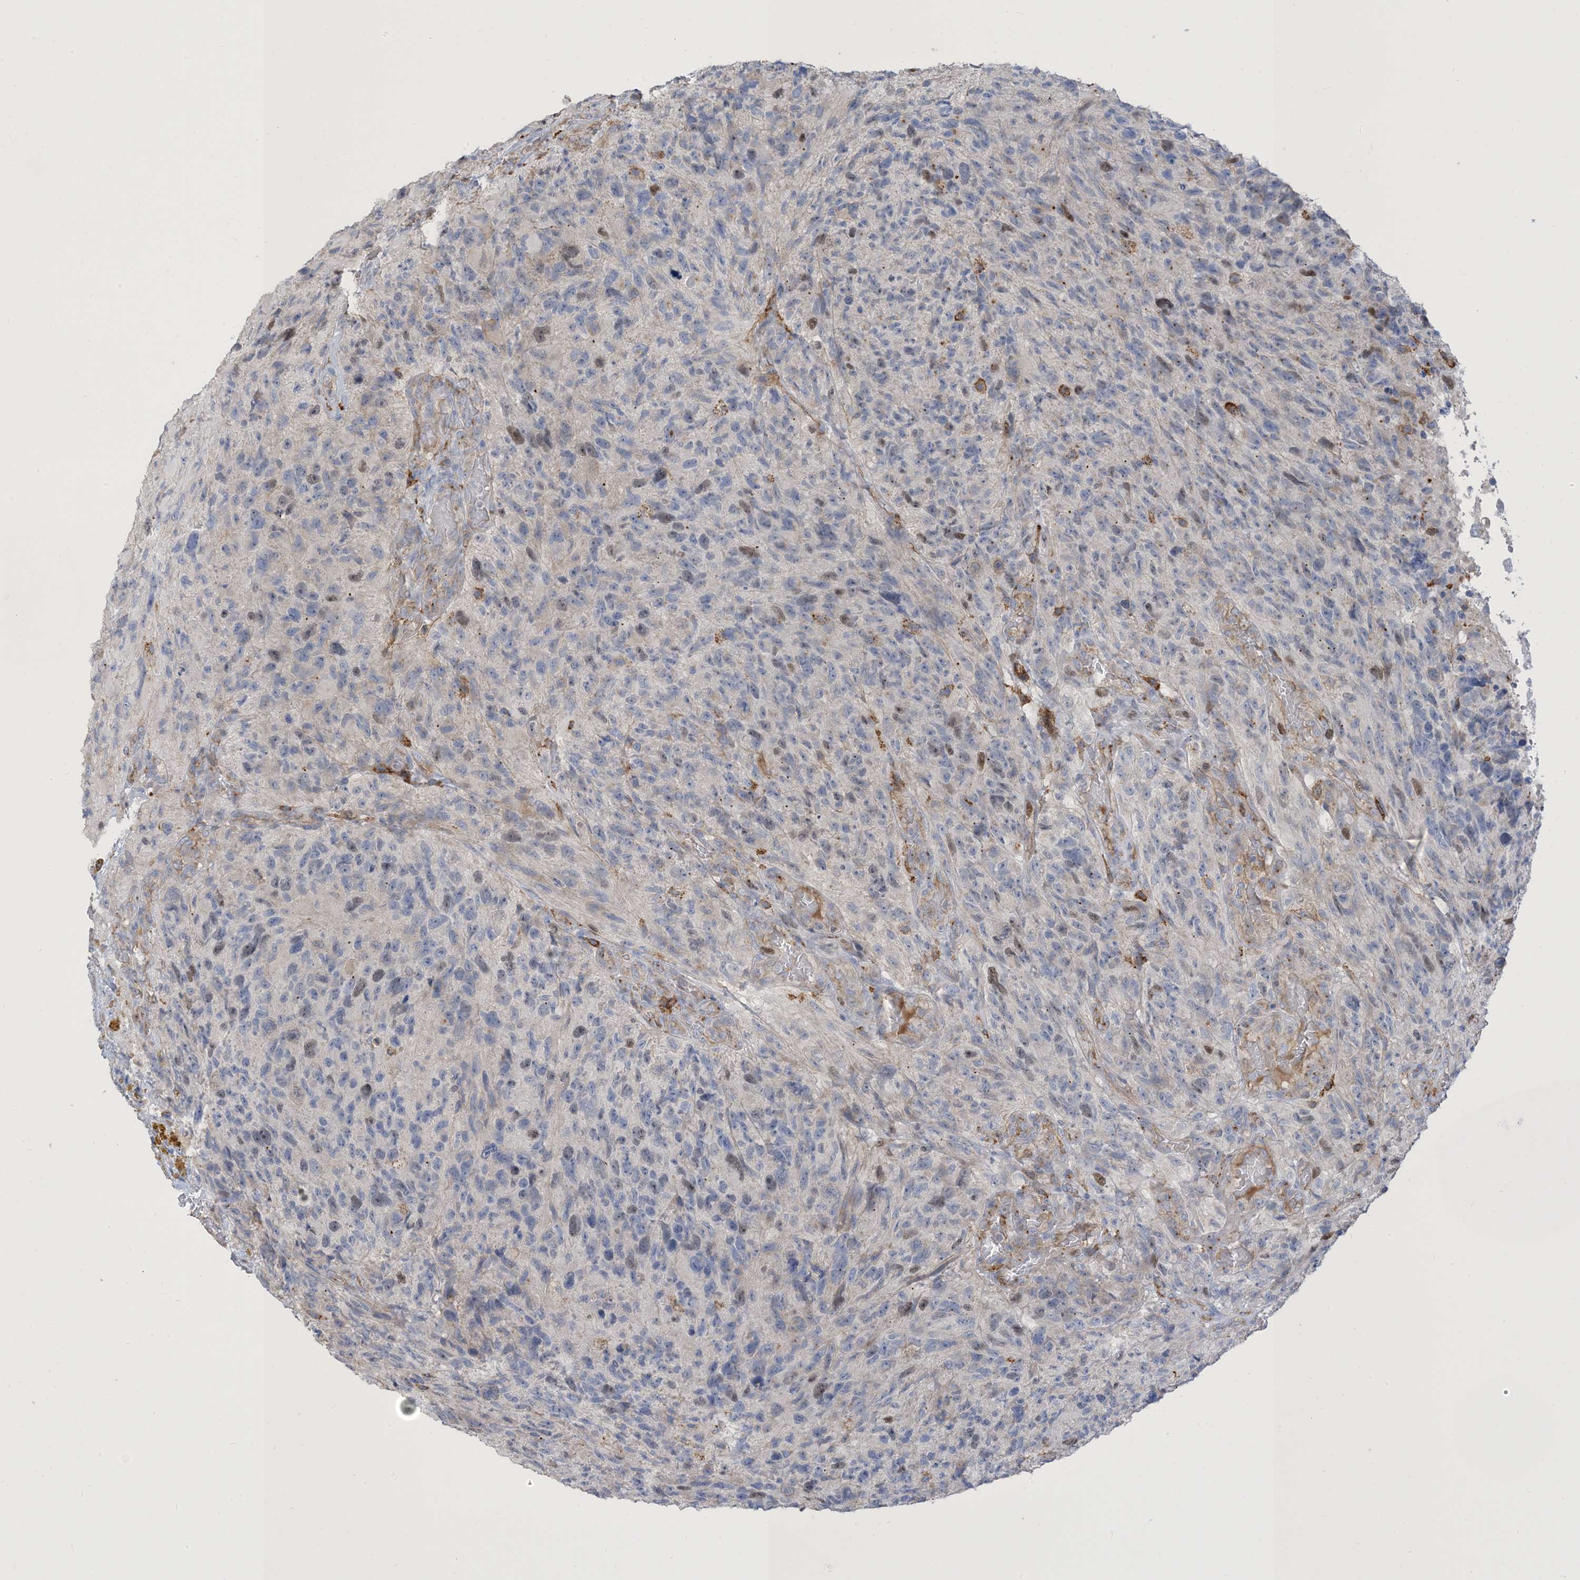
{"staining": {"intensity": "negative", "quantity": "none", "location": "none"}, "tissue": "glioma", "cell_type": "Tumor cells", "image_type": "cancer", "snomed": [{"axis": "morphology", "description": "Glioma, malignant, High grade"}, {"axis": "topography", "description": "Brain"}], "caption": "Immunohistochemical staining of human malignant high-grade glioma displays no significant positivity in tumor cells. (Stains: DAB (3,3'-diaminobenzidine) immunohistochemistry with hematoxylin counter stain, Microscopy: brightfield microscopy at high magnification).", "gene": "PEAR1", "patient": {"sex": "male", "age": 69}}